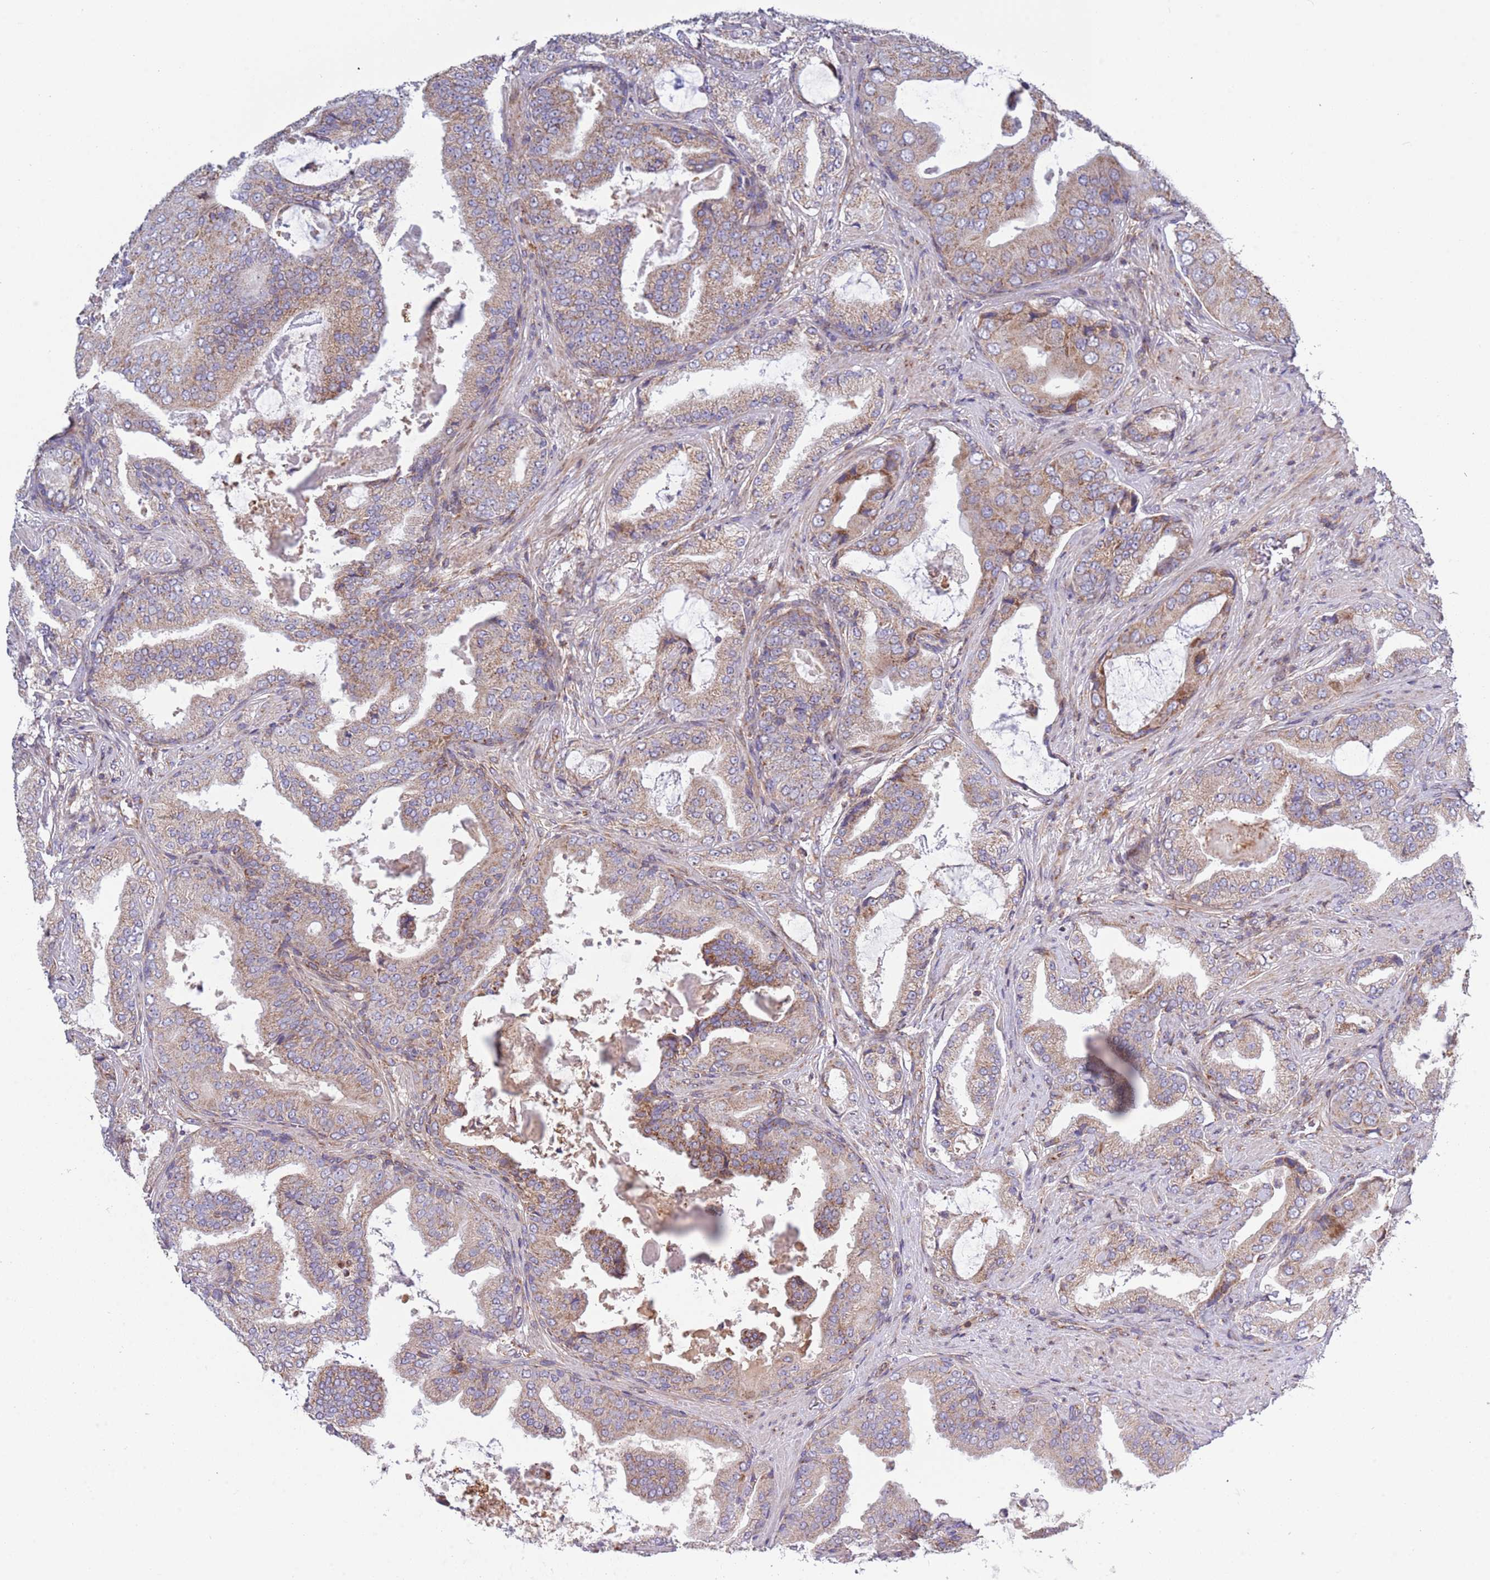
{"staining": {"intensity": "weak", "quantity": ">75%", "location": "cytoplasmic/membranous"}, "tissue": "prostate cancer", "cell_type": "Tumor cells", "image_type": "cancer", "snomed": [{"axis": "morphology", "description": "Adenocarcinoma, High grade"}, {"axis": "topography", "description": "Prostate"}], "caption": "Tumor cells reveal low levels of weak cytoplasmic/membranous positivity in approximately >75% of cells in human prostate cancer. Using DAB (3,3'-diaminobenzidine) (brown) and hematoxylin (blue) stains, captured at high magnification using brightfield microscopy.", "gene": "IRS4", "patient": {"sex": "male", "age": 68}}